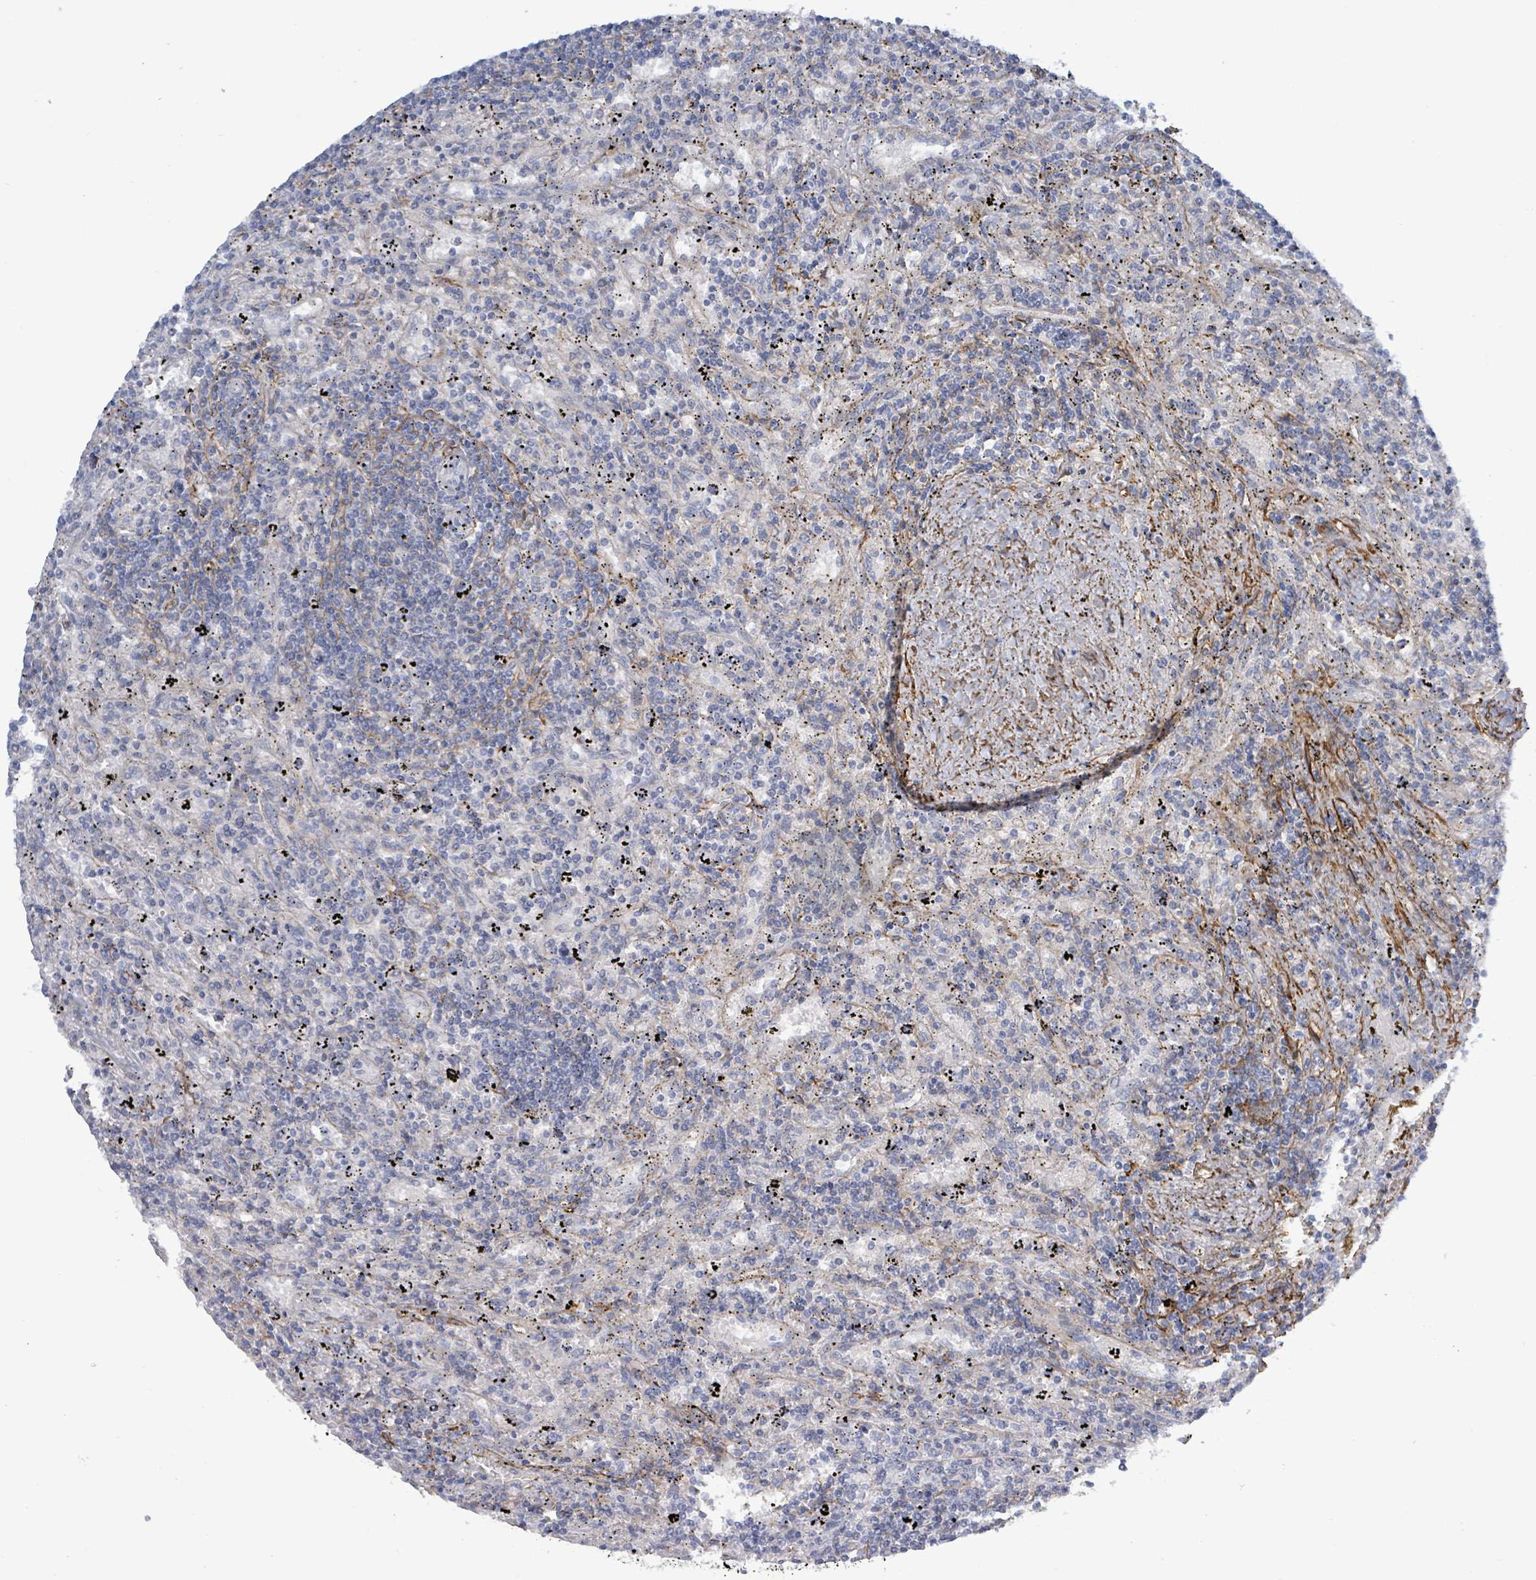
{"staining": {"intensity": "negative", "quantity": "none", "location": "none"}, "tissue": "lymphoma", "cell_type": "Tumor cells", "image_type": "cancer", "snomed": [{"axis": "morphology", "description": "Malignant lymphoma, non-Hodgkin's type, Low grade"}, {"axis": "topography", "description": "Spleen"}], "caption": "Photomicrograph shows no protein expression in tumor cells of lymphoma tissue.", "gene": "DMRTC1B", "patient": {"sex": "male", "age": 76}}